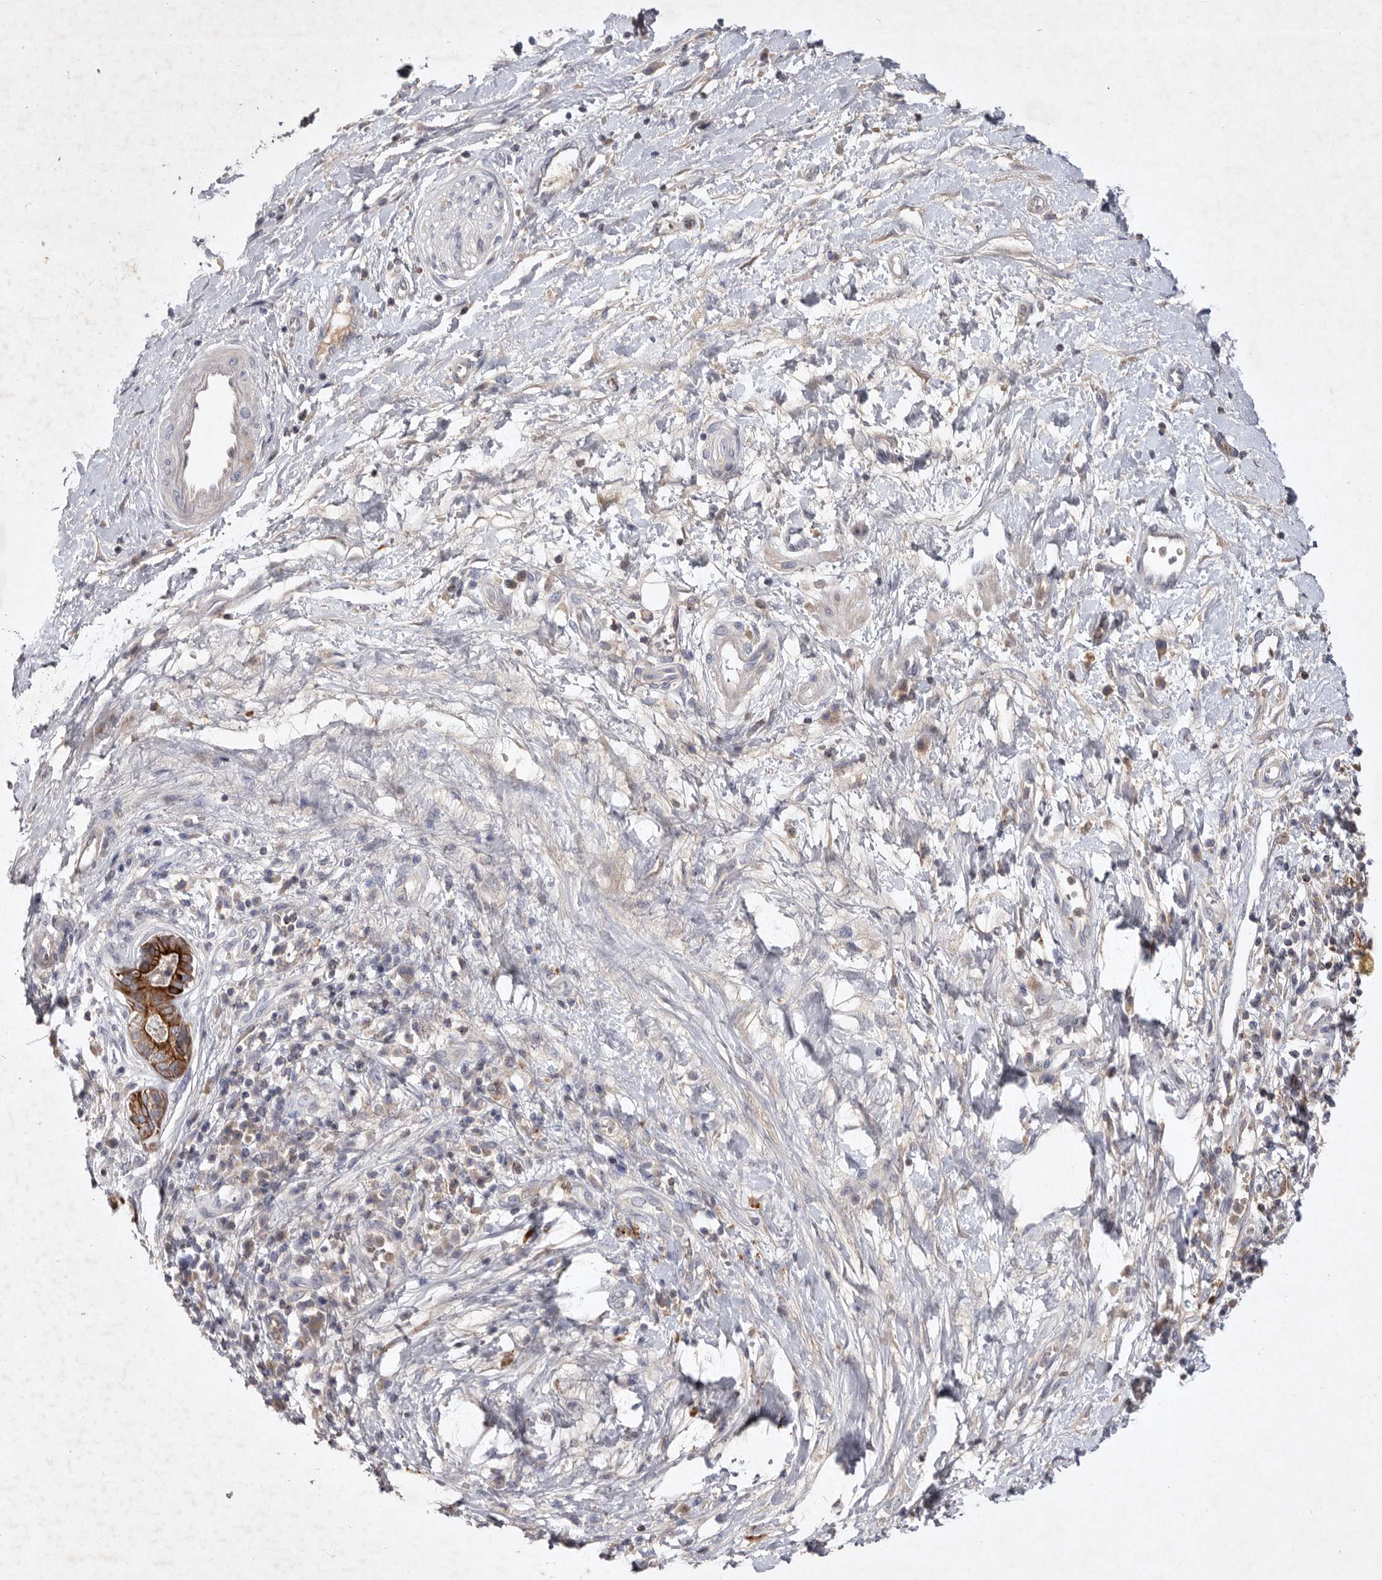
{"staining": {"intensity": "strong", "quantity": "<25%", "location": "cytoplasmic/membranous"}, "tissue": "pancreatic cancer", "cell_type": "Tumor cells", "image_type": "cancer", "snomed": [{"axis": "morphology", "description": "Adenocarcinoma, NOS"}, {"axis": "topography", "description": "Pancreas"}], "caption": "Immunohistochemical staining of pancreatic cancer (adenocarcinoma) reveals medium levels of strong cytoplasmic/membranous protein positivity in approximately <25% of tumor cells.", "gene": "TNFSF14", "patient": {"sex": "female", "age": 73}}